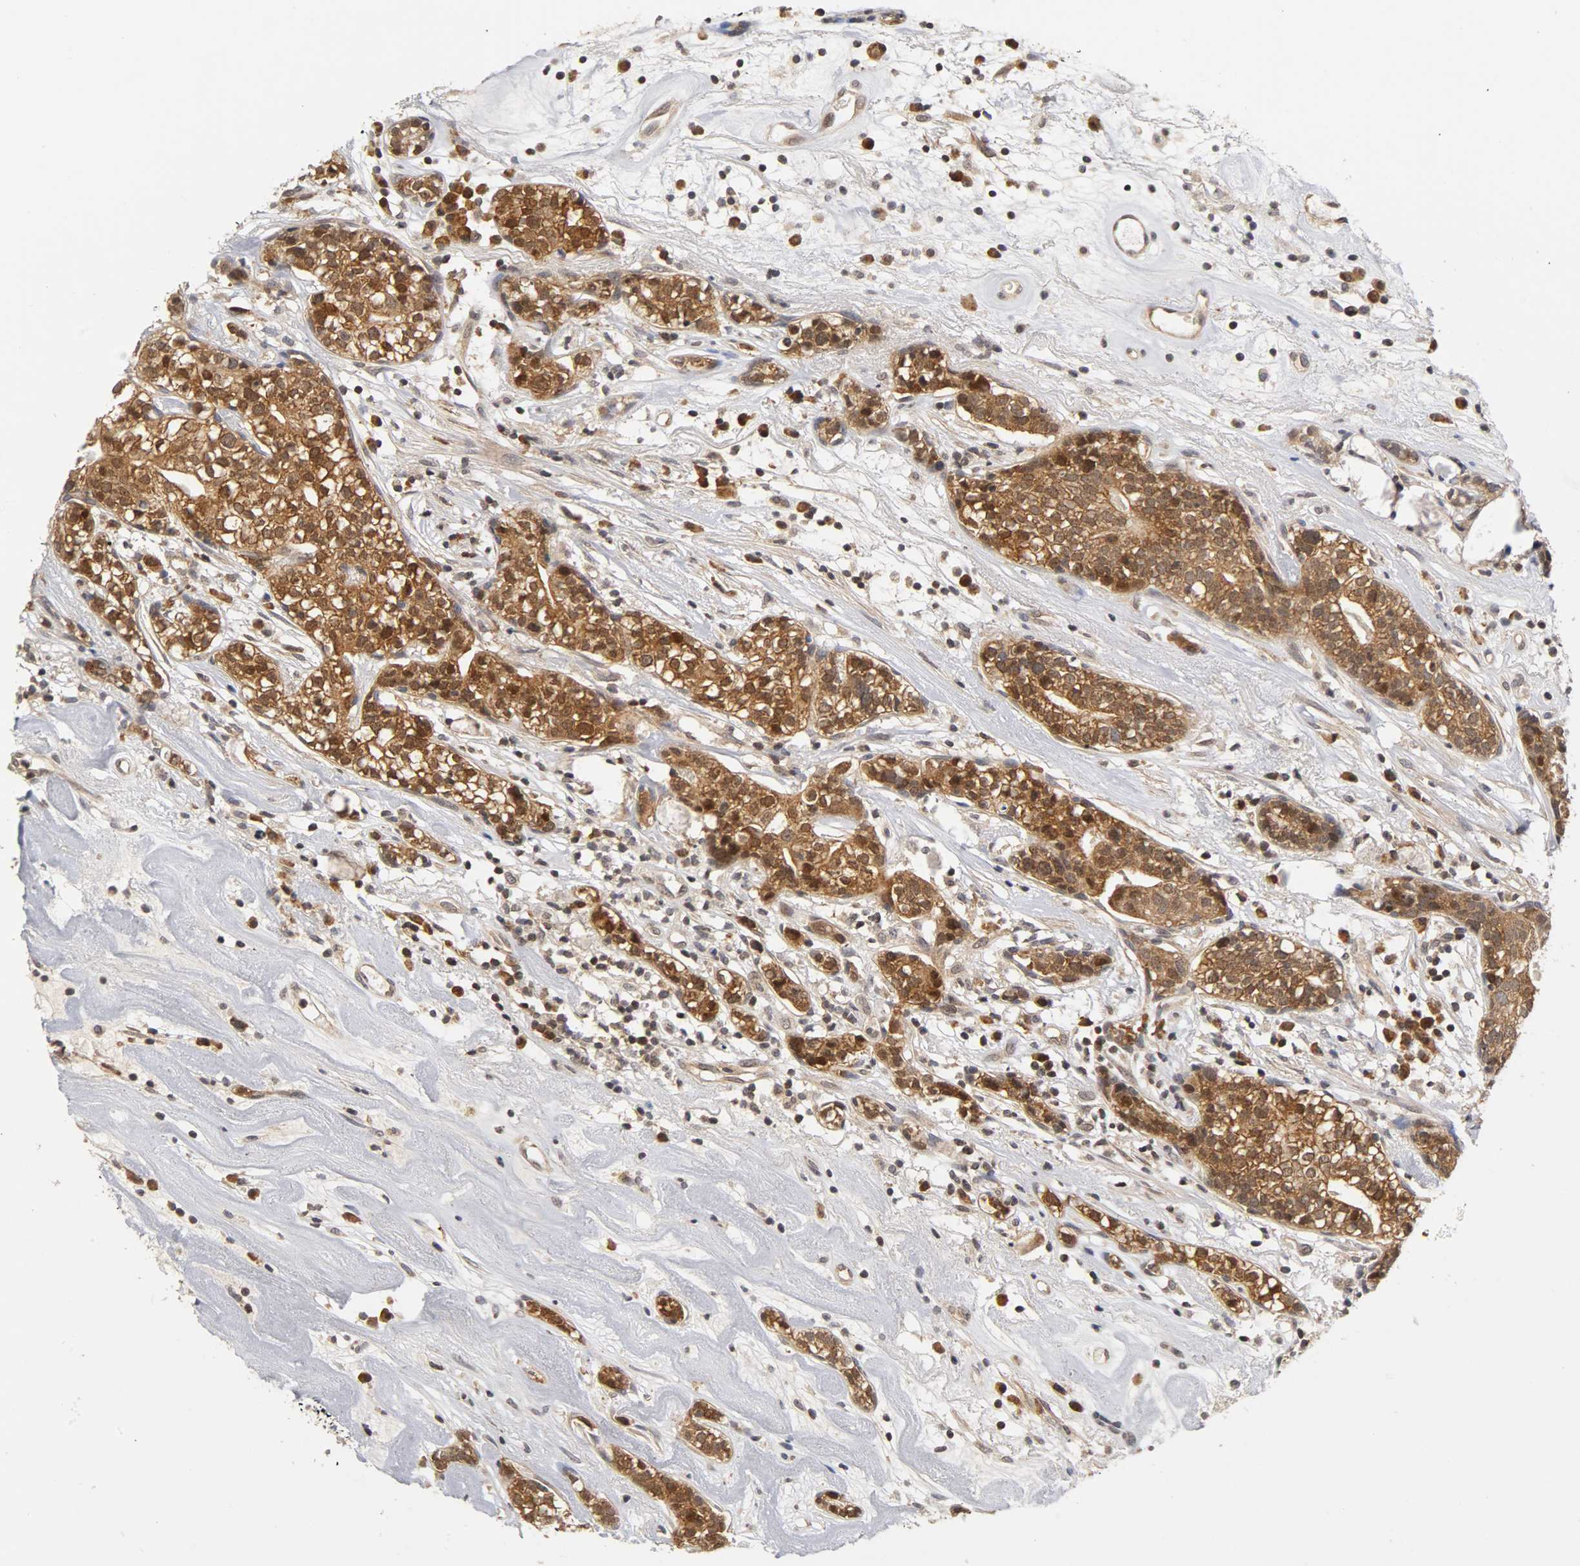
{"staining": {"intensity": "strong", "quantity": ">75%", "location": "cytoplasmic/membranous,nuclear"}, "tissue": "head and neck cancer", "cell_type": "Tumor cells", "image_type": "cancer", "snomed": [{"axis": "morphology", "description": "Adenocarcinoma, NOS"}, {"axis": "topography", "description": "Salivary gland"}, {"axis": "topography", "description": "Head-Neck"}], "caption": "Immunohistochemical staining of human head and neck cancer demonstrates high levels of strong cytoplasmic/membranous and nuclear expression in about >75% of tumor cells.", "gene": "UBE2M", "patient": {"sex": "female", "age": 65}}